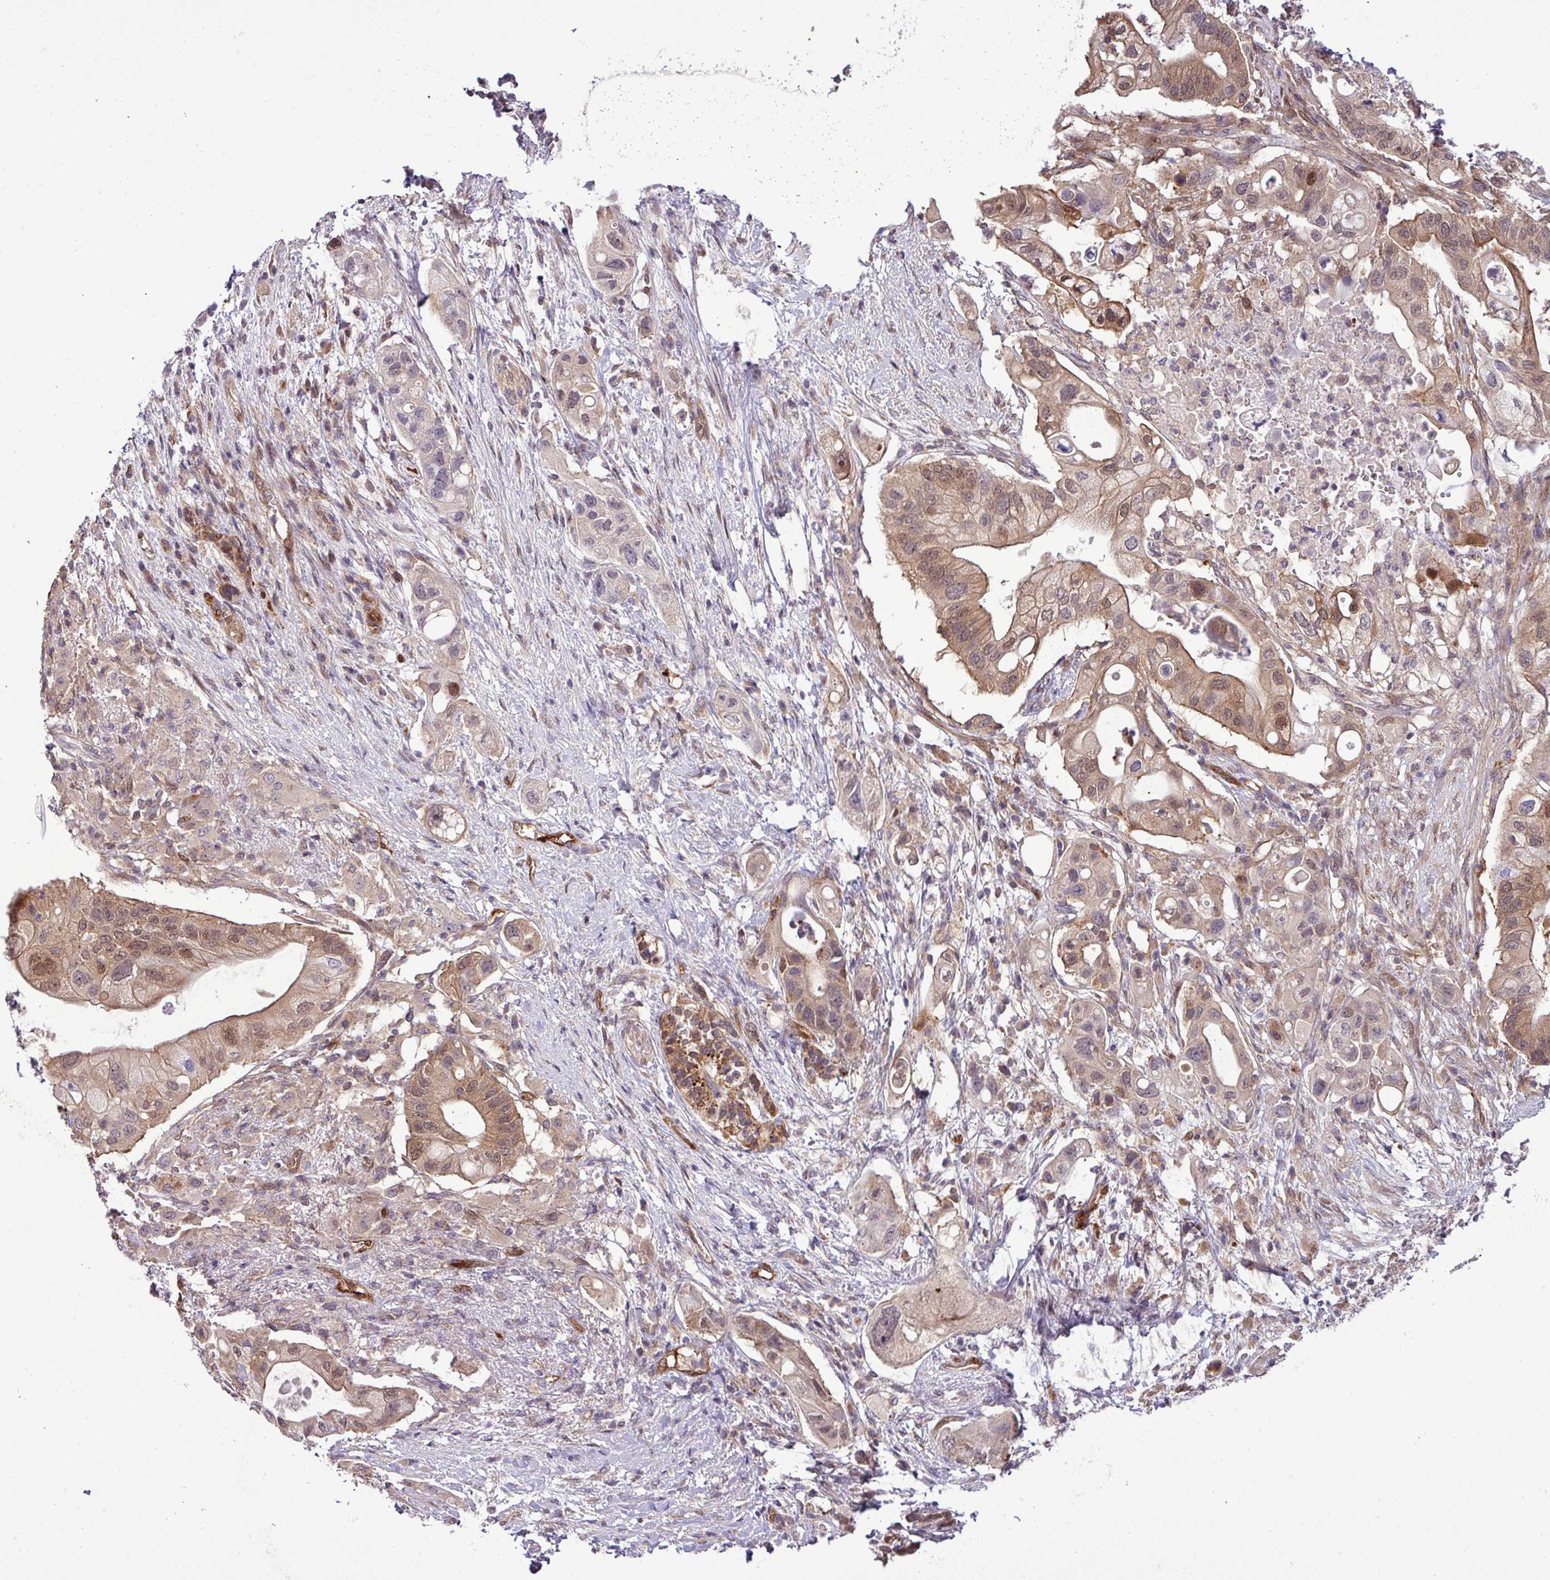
{"staining": {"intensity": "moderate", "quantity": ">75%", "location": "cytoplasmic/membranous,nuclear"}, "tissue": "pancreatic cancer", "cell_type": "Tumor cells", "image_type": "cancer", "snomed": [{"axis": "morphology", "description": "Adenocarcinoma, NOS"}, {"axis": "topography", "description": "Pancreas"}], "caption": "High-magnification brightfield microscopy of pancreatic adenocarcinoma stained with DAB (brown) and counterstained with hematoxylin (blue). tumor cells exhibit moderate cytoplasmic/membranous and nuclear staining is seen in approximately>75% of cells.", "gene": "CARHSP1", "patient": {"sex": "female", "age": 72}}